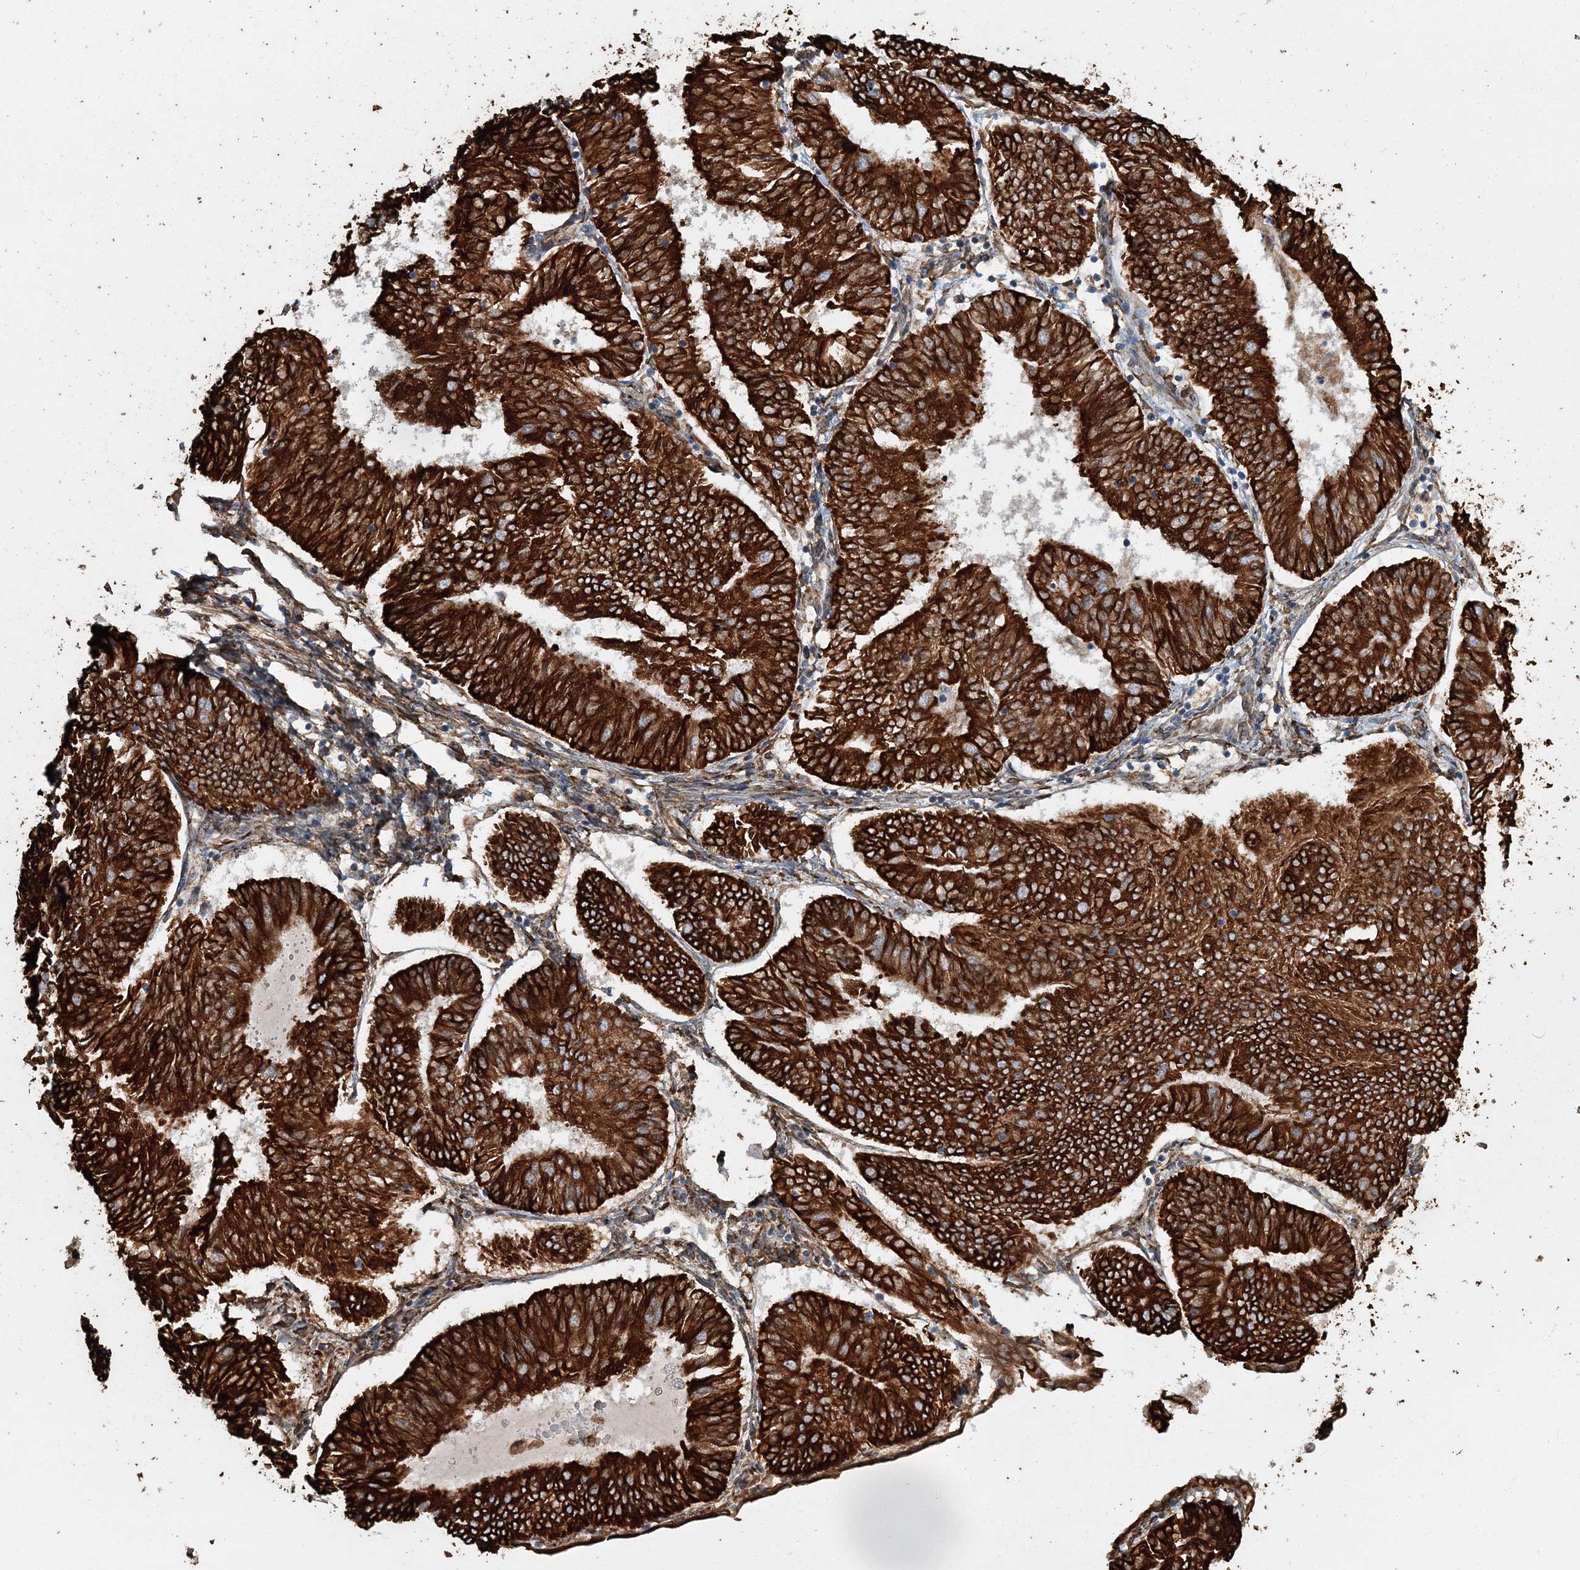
{"staining": {"intensity": "strong", "quantity": ">75%", "location": "cytoplasmic/membranous"}, "tissue": "endometrial cancer", "cell_type": "Tumor cells", "image_type": "cancer", "snomed": [{"axis": "morphology", "description": "Adenocarcinoma, NOS"}, {"axis": "topography", "description": "Endometrium"}], "caption": "The micrograph demonstrates staining of endometrial adenocarcinoma, revealing strong cytoplasmic/membranous protein positivity (brown color) within tumor cells.", "gene": "SCRN3", "patient": {"sex": "female", "age": 58}}